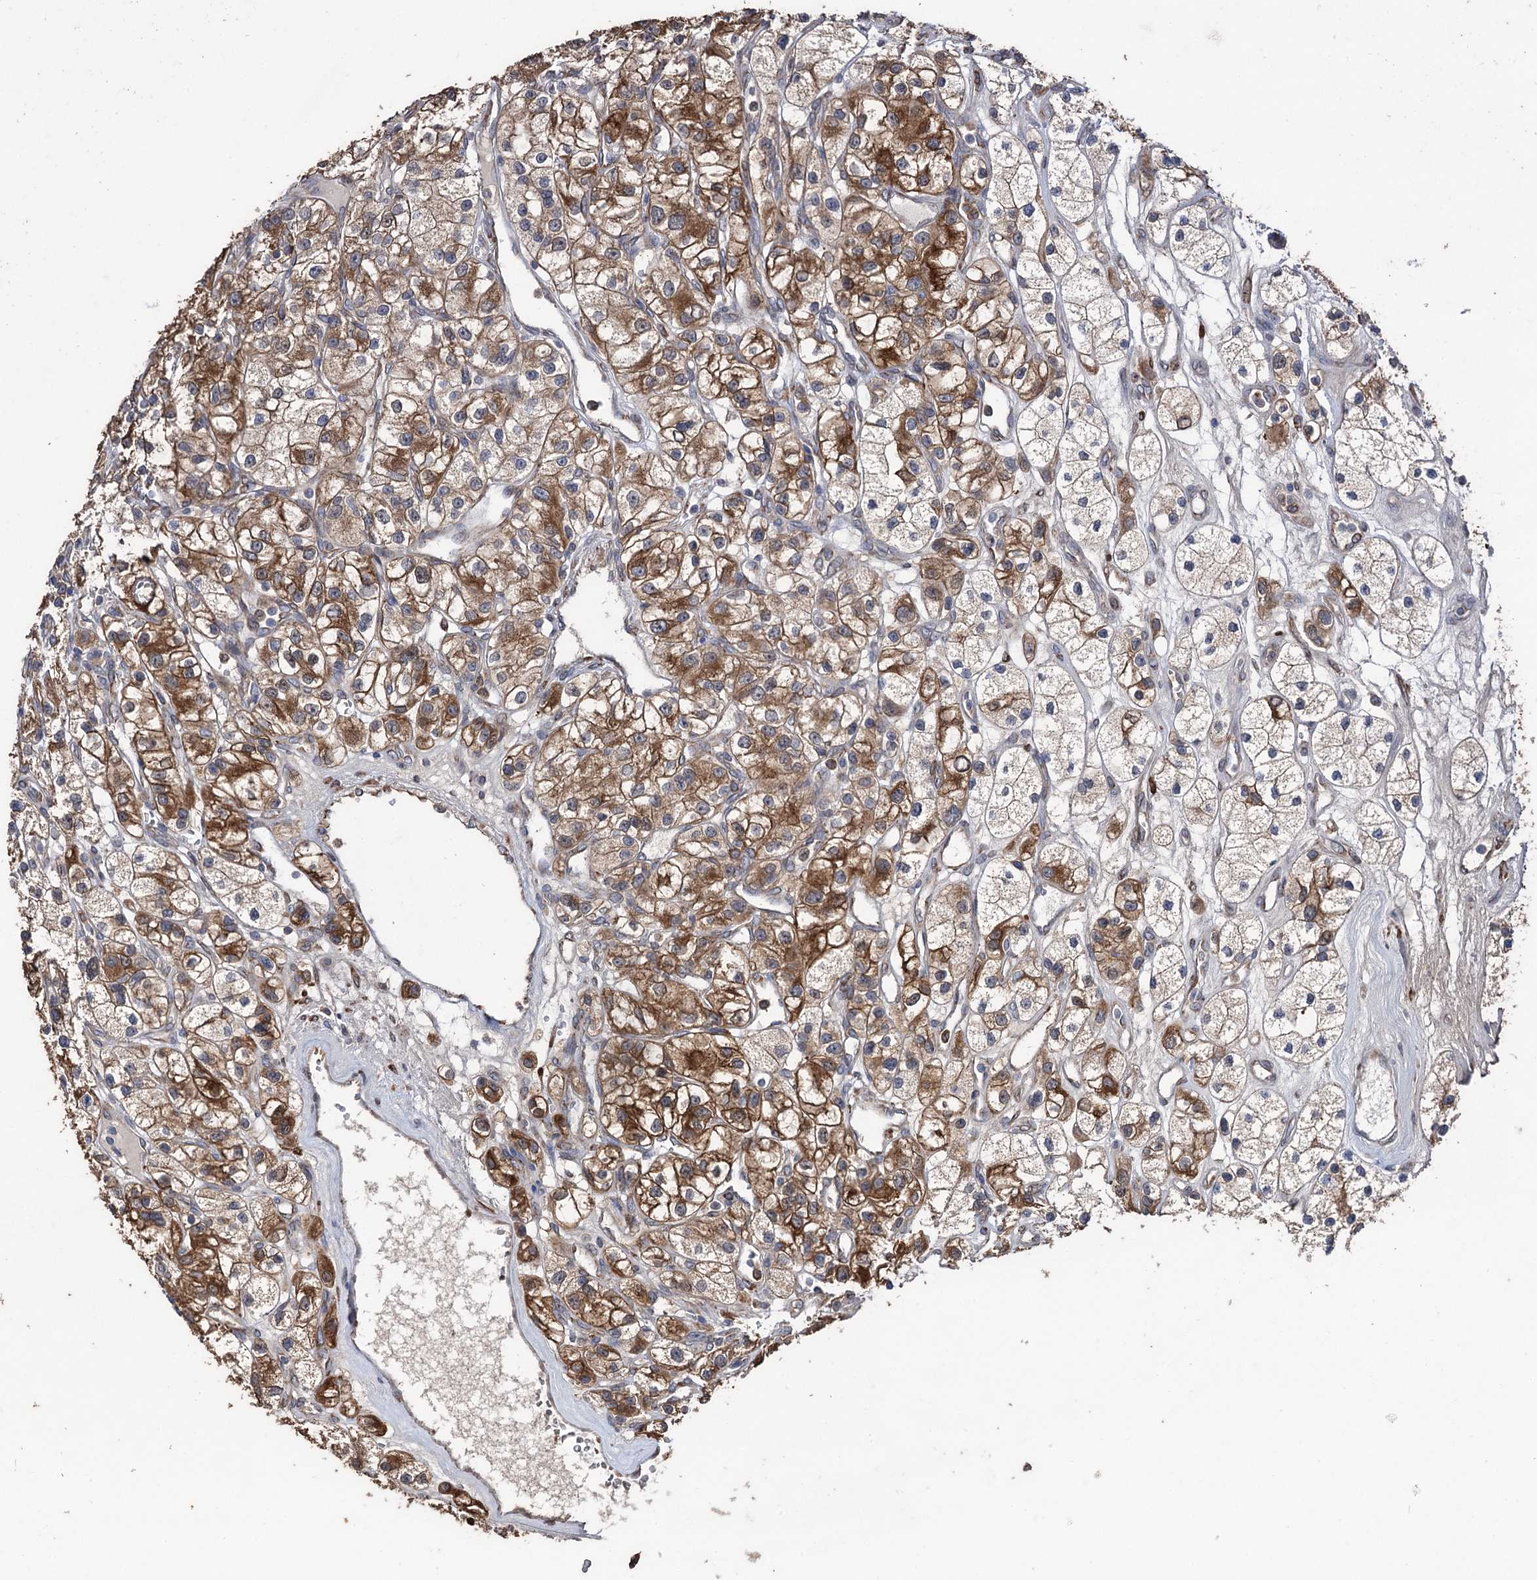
{"staining": {"intensity": "moderate", "quantity": ">75%", "location": "cytoplasmic/membranous"}, "tissue": "renal cancer", "cell_type": "Tumor cells", "image_type": "cancer", "snomed": [{"axis": "morphology", "description": "Adenocarcinoma, NOS"}, {"axis": "topography", "description": "Kidney"}], "caption": "Immunohistochemistry (IHC) image of human adenocarcinoma (renal) stained for a protein (brown), which demonstrates medium levels of moderate cytoplasmic/membranous expression in about >75% of tumor cells.", "gene": "CDAN1", "patient": {"sex": "female", "age": 57}}